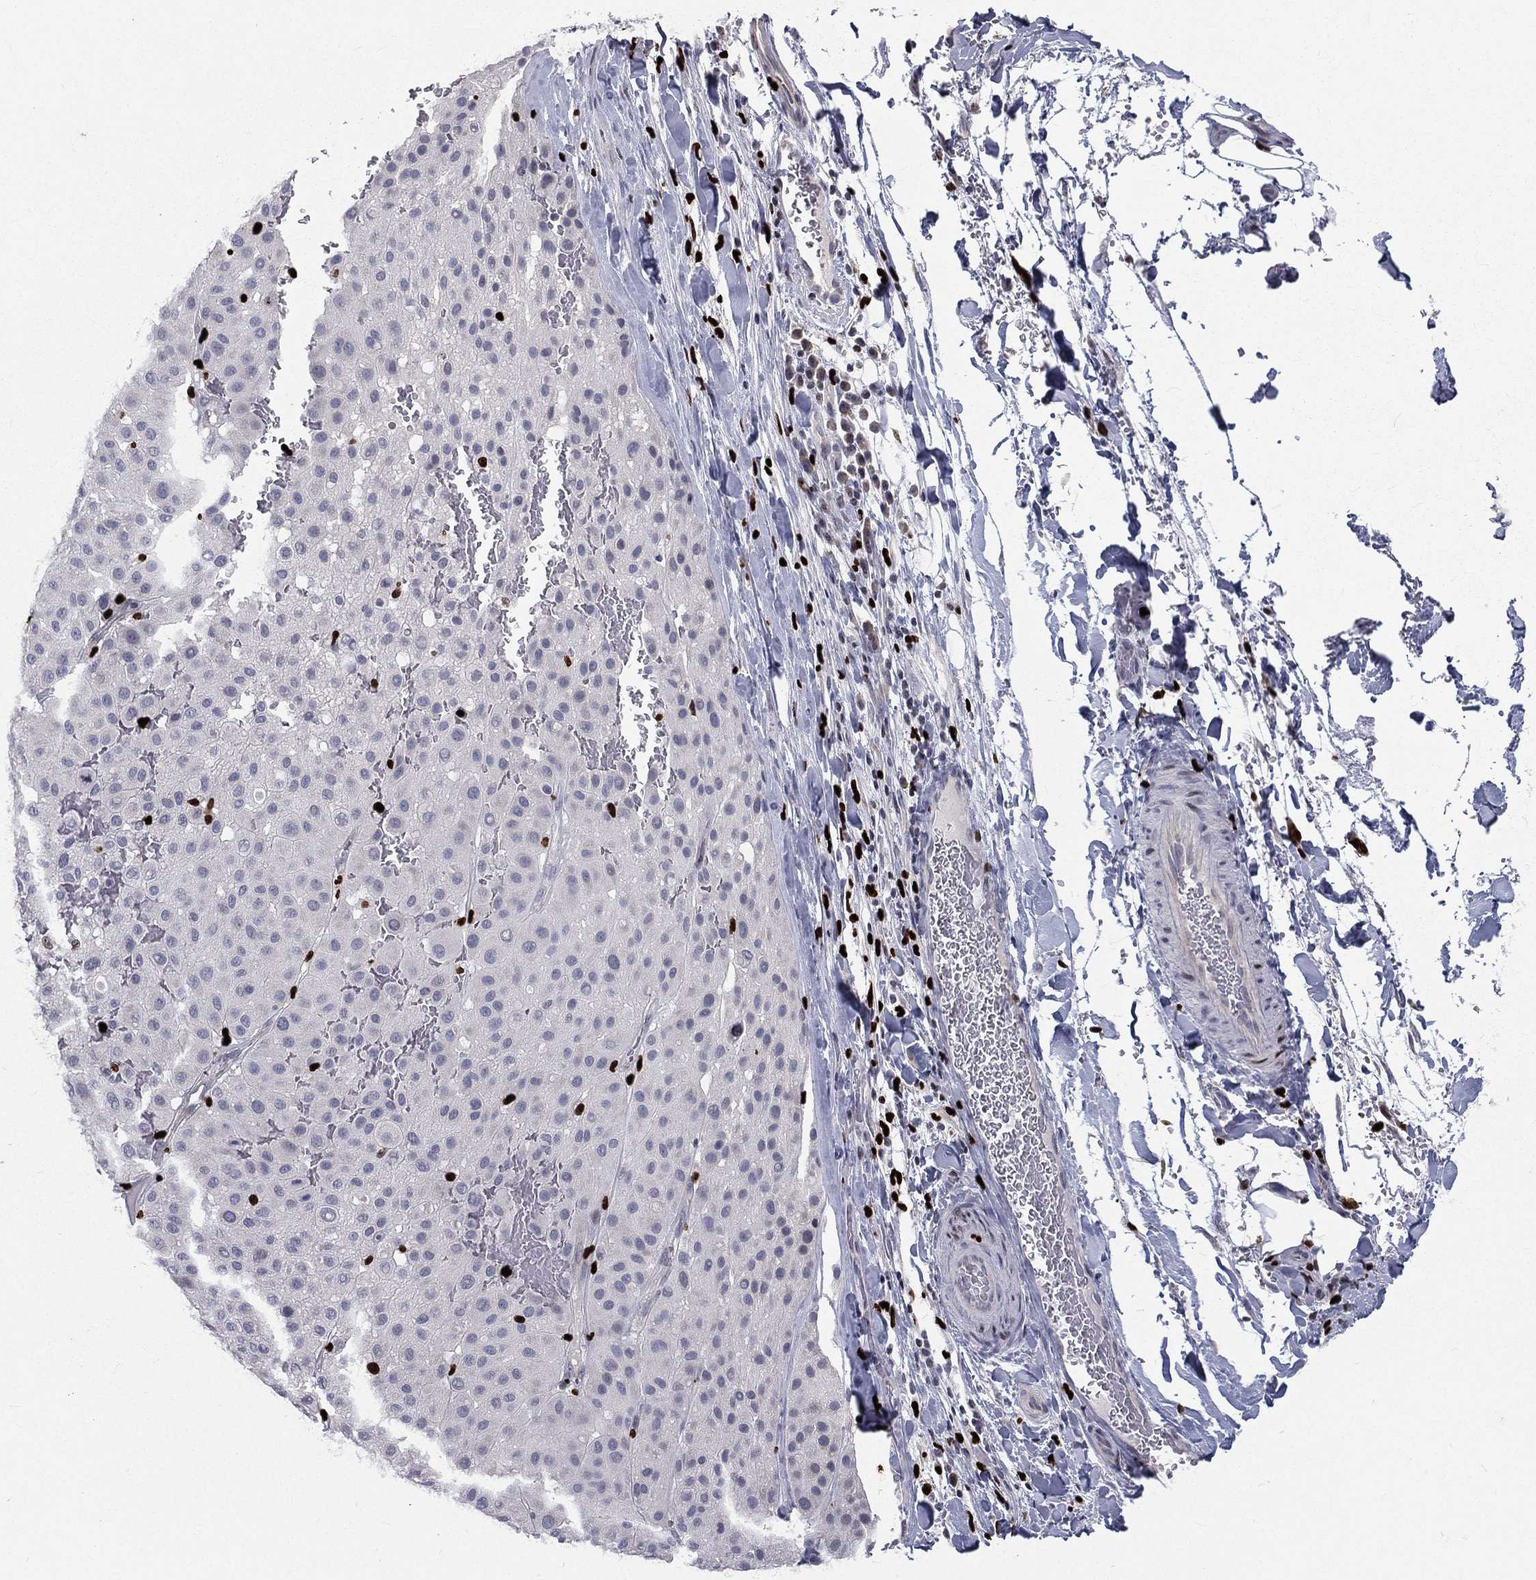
{"staining": {"intensity": "negative", "quantity": "none", "location": "none"}, "tissue": "melanoma", "cell_type": "Tumor cells", "image_type": "cancer", "snomed": [{"axis": "morphology", "description": "Malignant melanoma, Metastatic site"}, {"axis": "topography", "description": "Smooth muscle"}], "caption": "An IHC histopathology image of melanoma is shown. There is no staining in tumor cells of melanoma. The staining is performed using DAB brown chromogen with nuclei counter-stained in using hematoxylin.", "gene": "MNDA", "patient": {"sex": "male", "age": 41}}